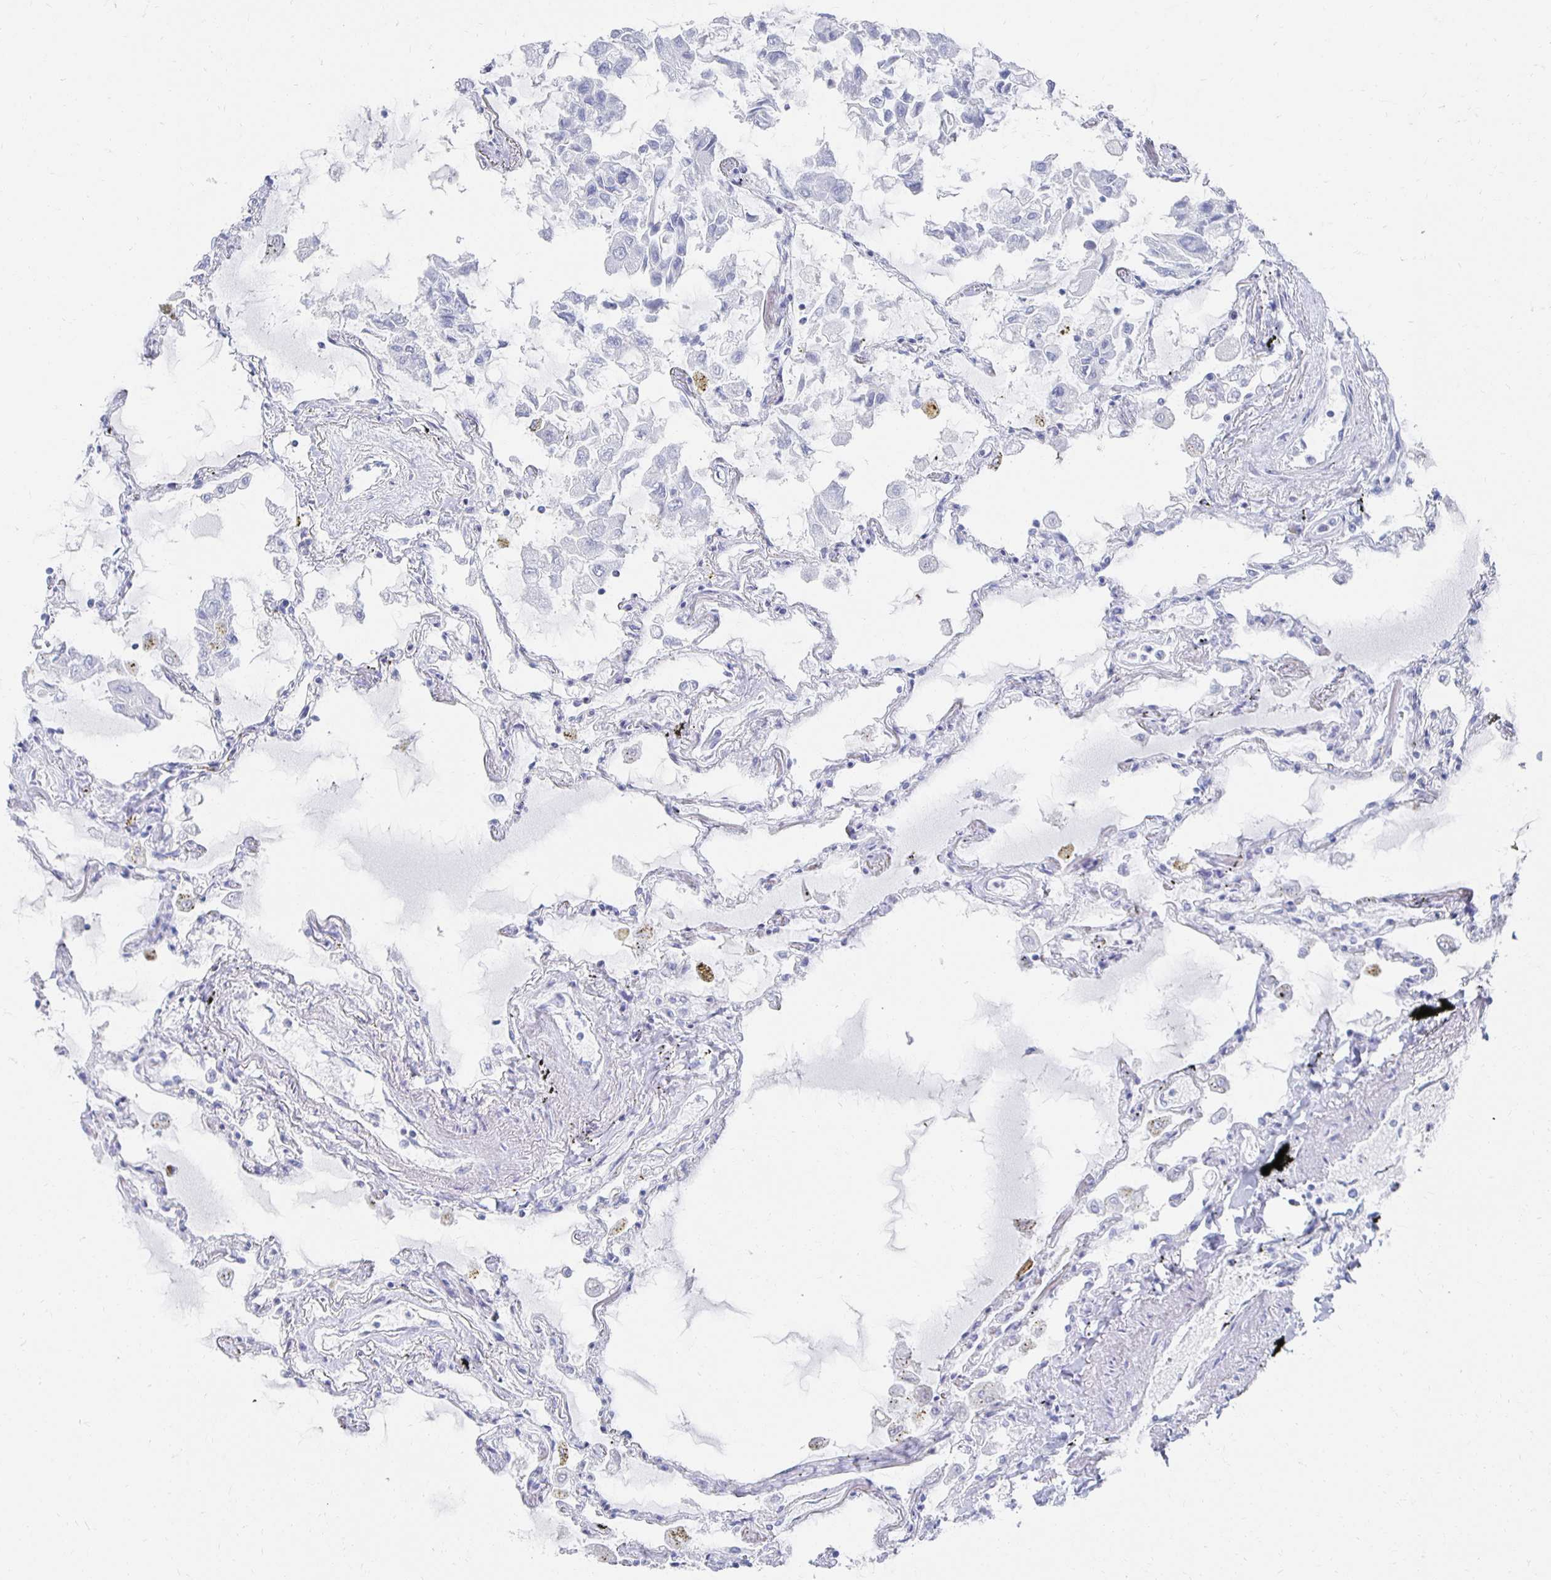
{"staining": {"intensity": "negative", "quantity": "none", "location": "none"}, "tissue": "lung", "cell_type": "Alveolar cells", "image_type": "normal", "snomed": [{"axis": "morphology", "description": "Normal tissue, NOS"}, {"axis": "morphology", "description": "Adenocarcinoma, NOS"}, {"axis": "topography", "description": "Cartilage tissue"}, {"axis": "topography", "description": "Lung"}], "caption": "High power microscopy histopathology image of an IHC micrograph of benign lung, revealing no significant positivity in alveolar cells. (Immunohistochemistry, brightfield microscopy, high magnification).", "gene": "PRDM7", "patient": {"sex": "female", "age": 67}}